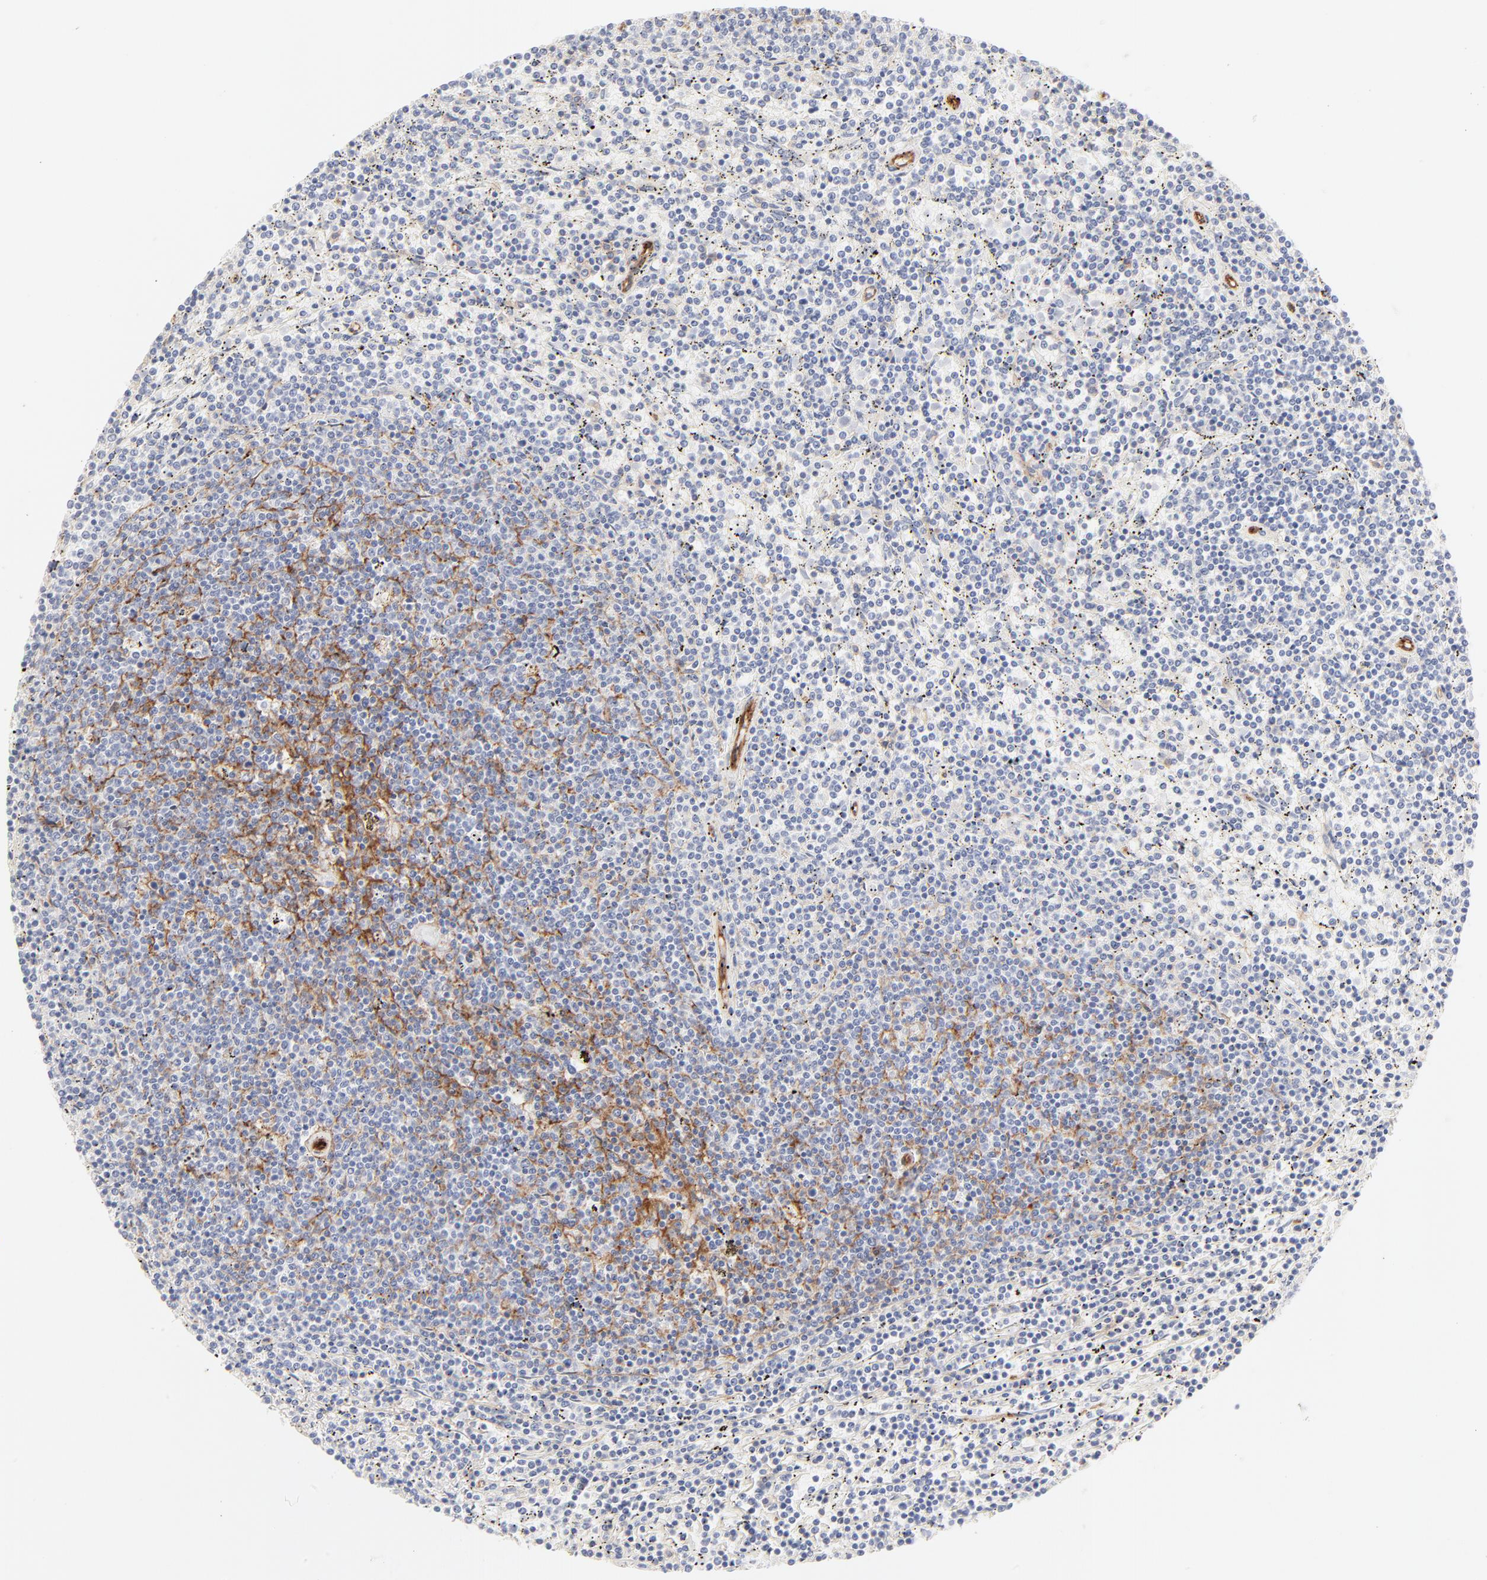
{"staining": {"intensity": "negative", "quantity": "none", "location": "none"}, "tissue": "lymphoma", "cell_type": "Tumor cells", "image_type": "cancer", "snomed": [{"axis": "morphology", "description": "Malignant lymphoma, non-Hodgkin's type, Low grade"}, {"axis": "topography", "description": "Spleen"}], "caption": "This is an immunohistochemistry (IHC) image of lymphoma. There is no positivity in tumor cells.", "gene": "ITGA5", "patient": {"sex": "female", "age": 50}}